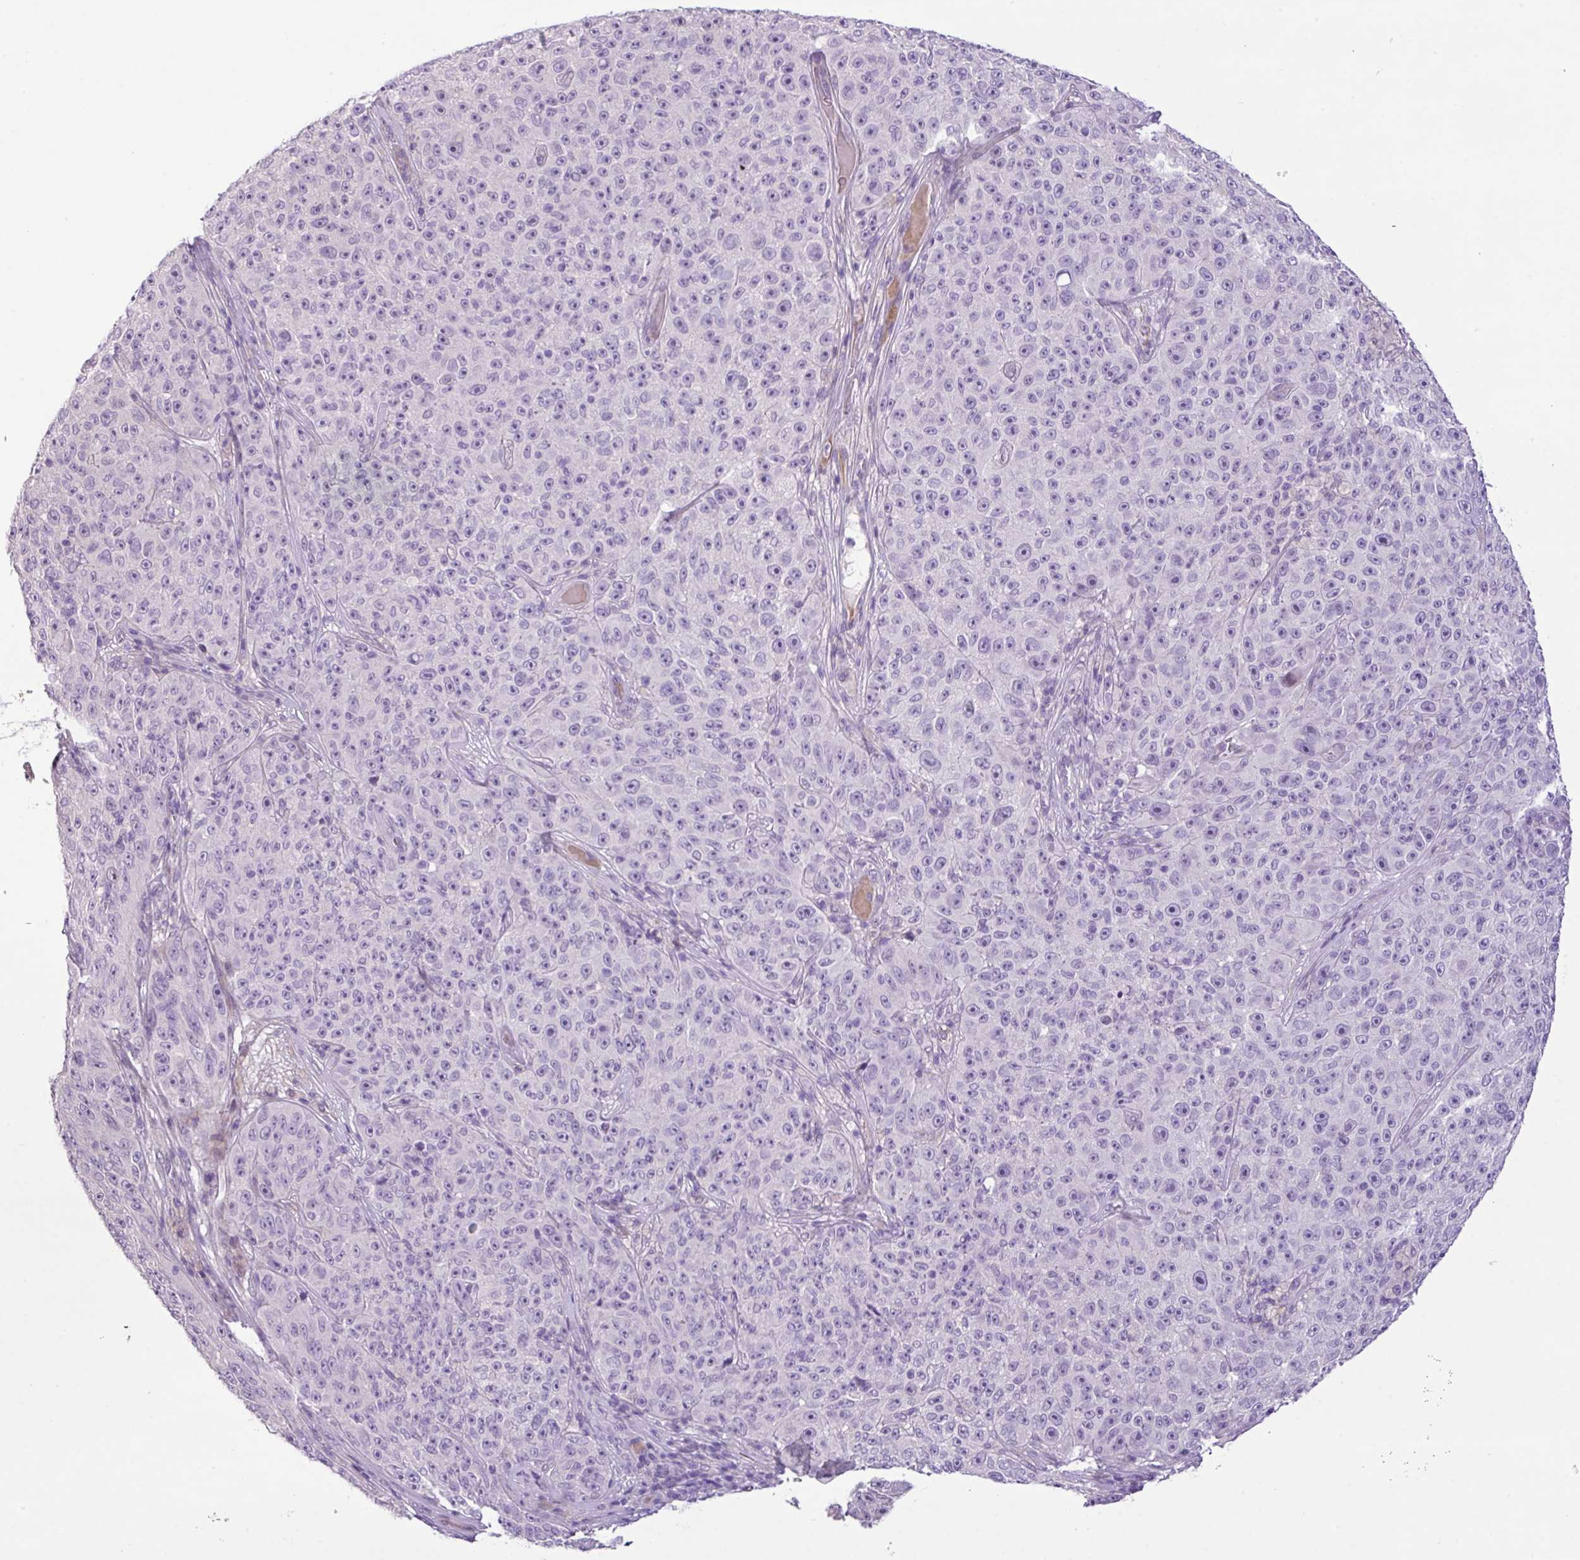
{"staining": {"intensity": "negative", "quantity": "none", "location": "none"}, "tissue": "melanoma", "cell_type": "Tumor cells", "image_type": "cancer", "snomed": [{"axis": "morphology", "description": "Malignant melanoma, NOS"}, {"axis": "topography", "description": "Skin"}], "caption": "The histopathology image shows no staining of tumor cells in melanoma.", "gene": "YLPM1", "patient": {"sex": "female", "age": 82}}